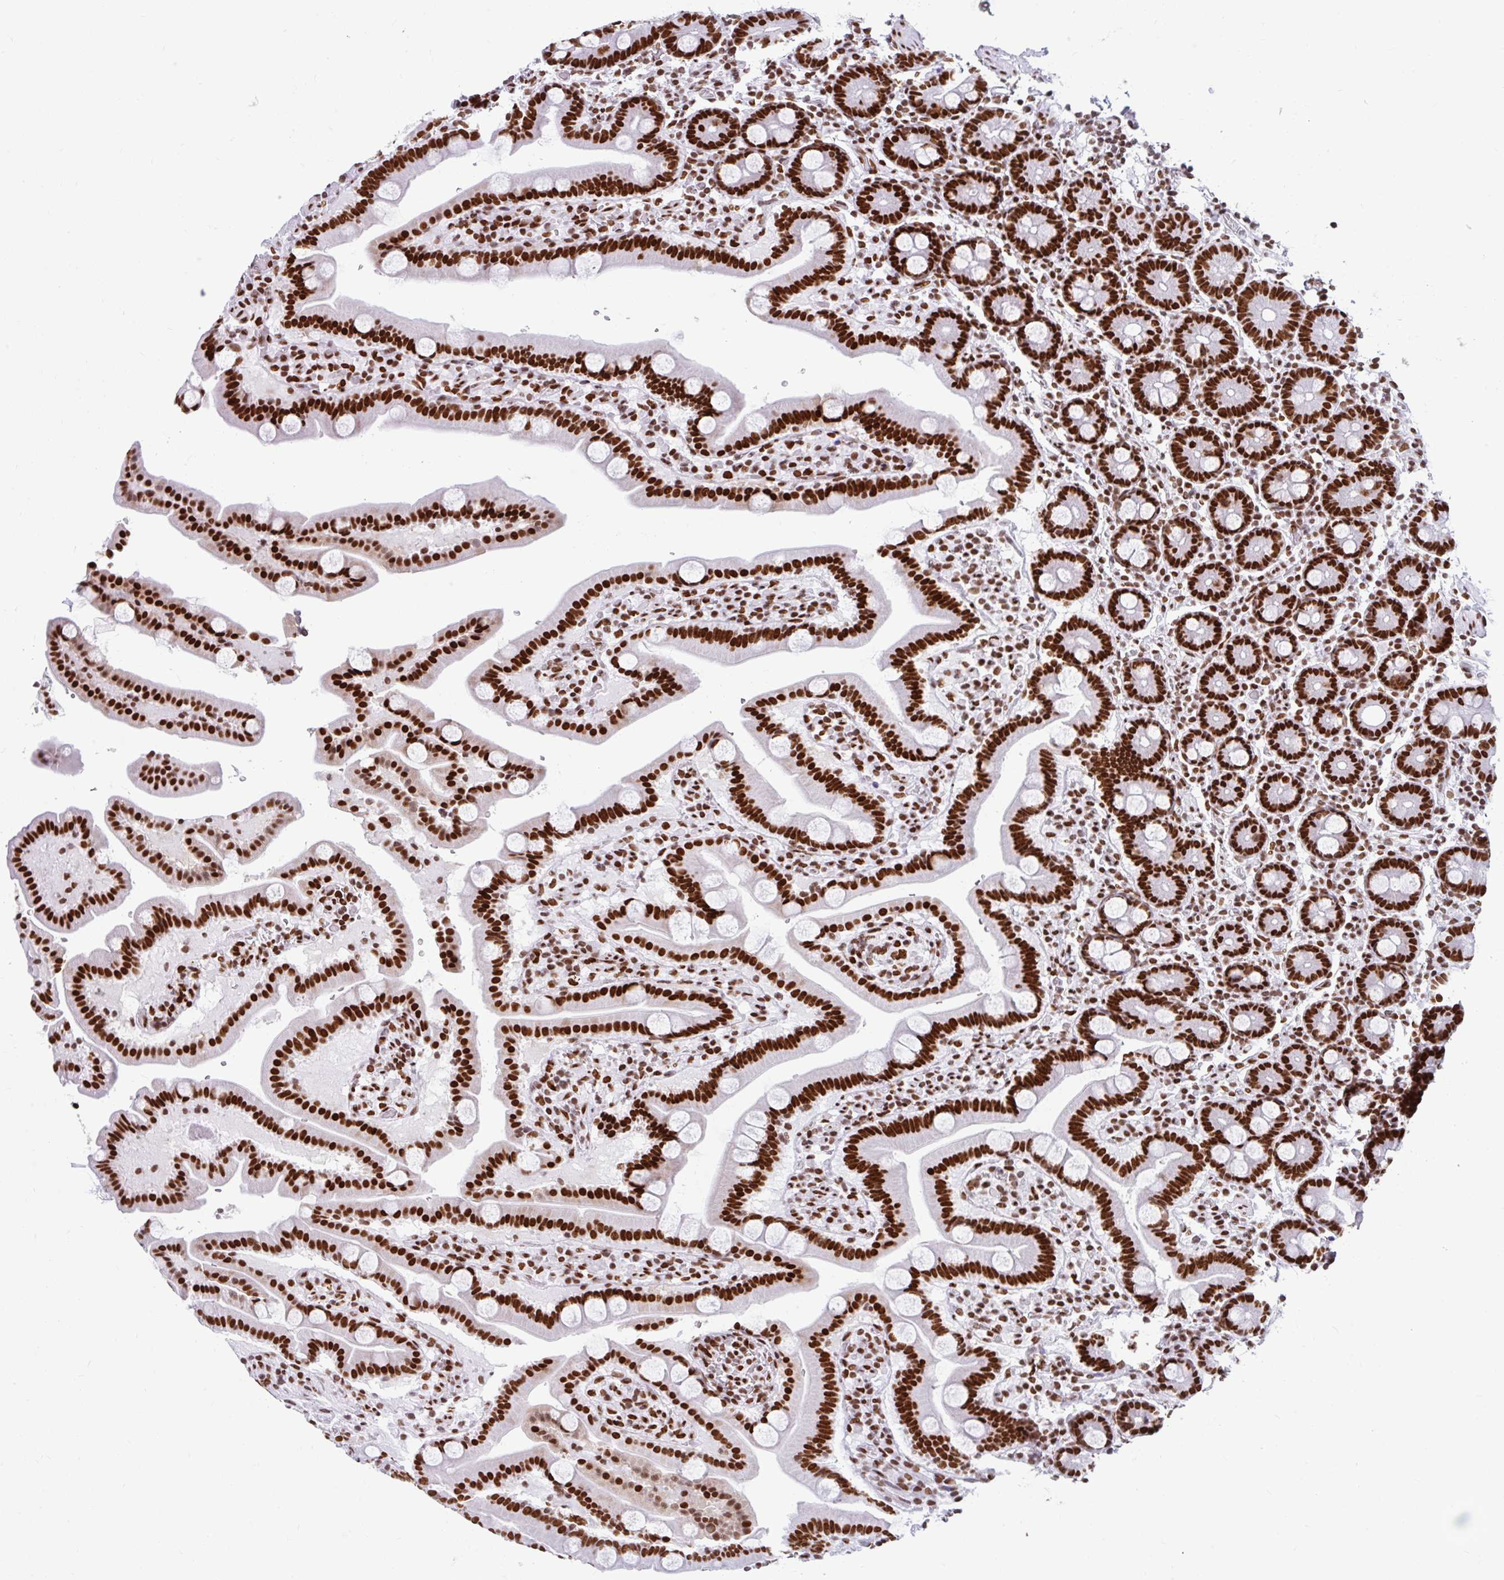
{"staining": {"intensity": "strong", "quantity": ">75%", "location": "nuclear"}, "tissue": "duodenum", "cell_type": "Glandular cells", "image_type": "normal", "snomed": [{"axis": "morphology", "description": "Normal tissue, NOS"}, {"axis": "topography", "description": "Duodenum"}], "caption": "Duodenum stained for a protein displays strong nuclear positivity in glandular cells. The staining was performed using DAB, with brown indicating positive protein expression. Nuclei are stained blue with hematoxylin.", "gene": "KHDRBS1", "patient": {"sex": "male", "age": 55}}